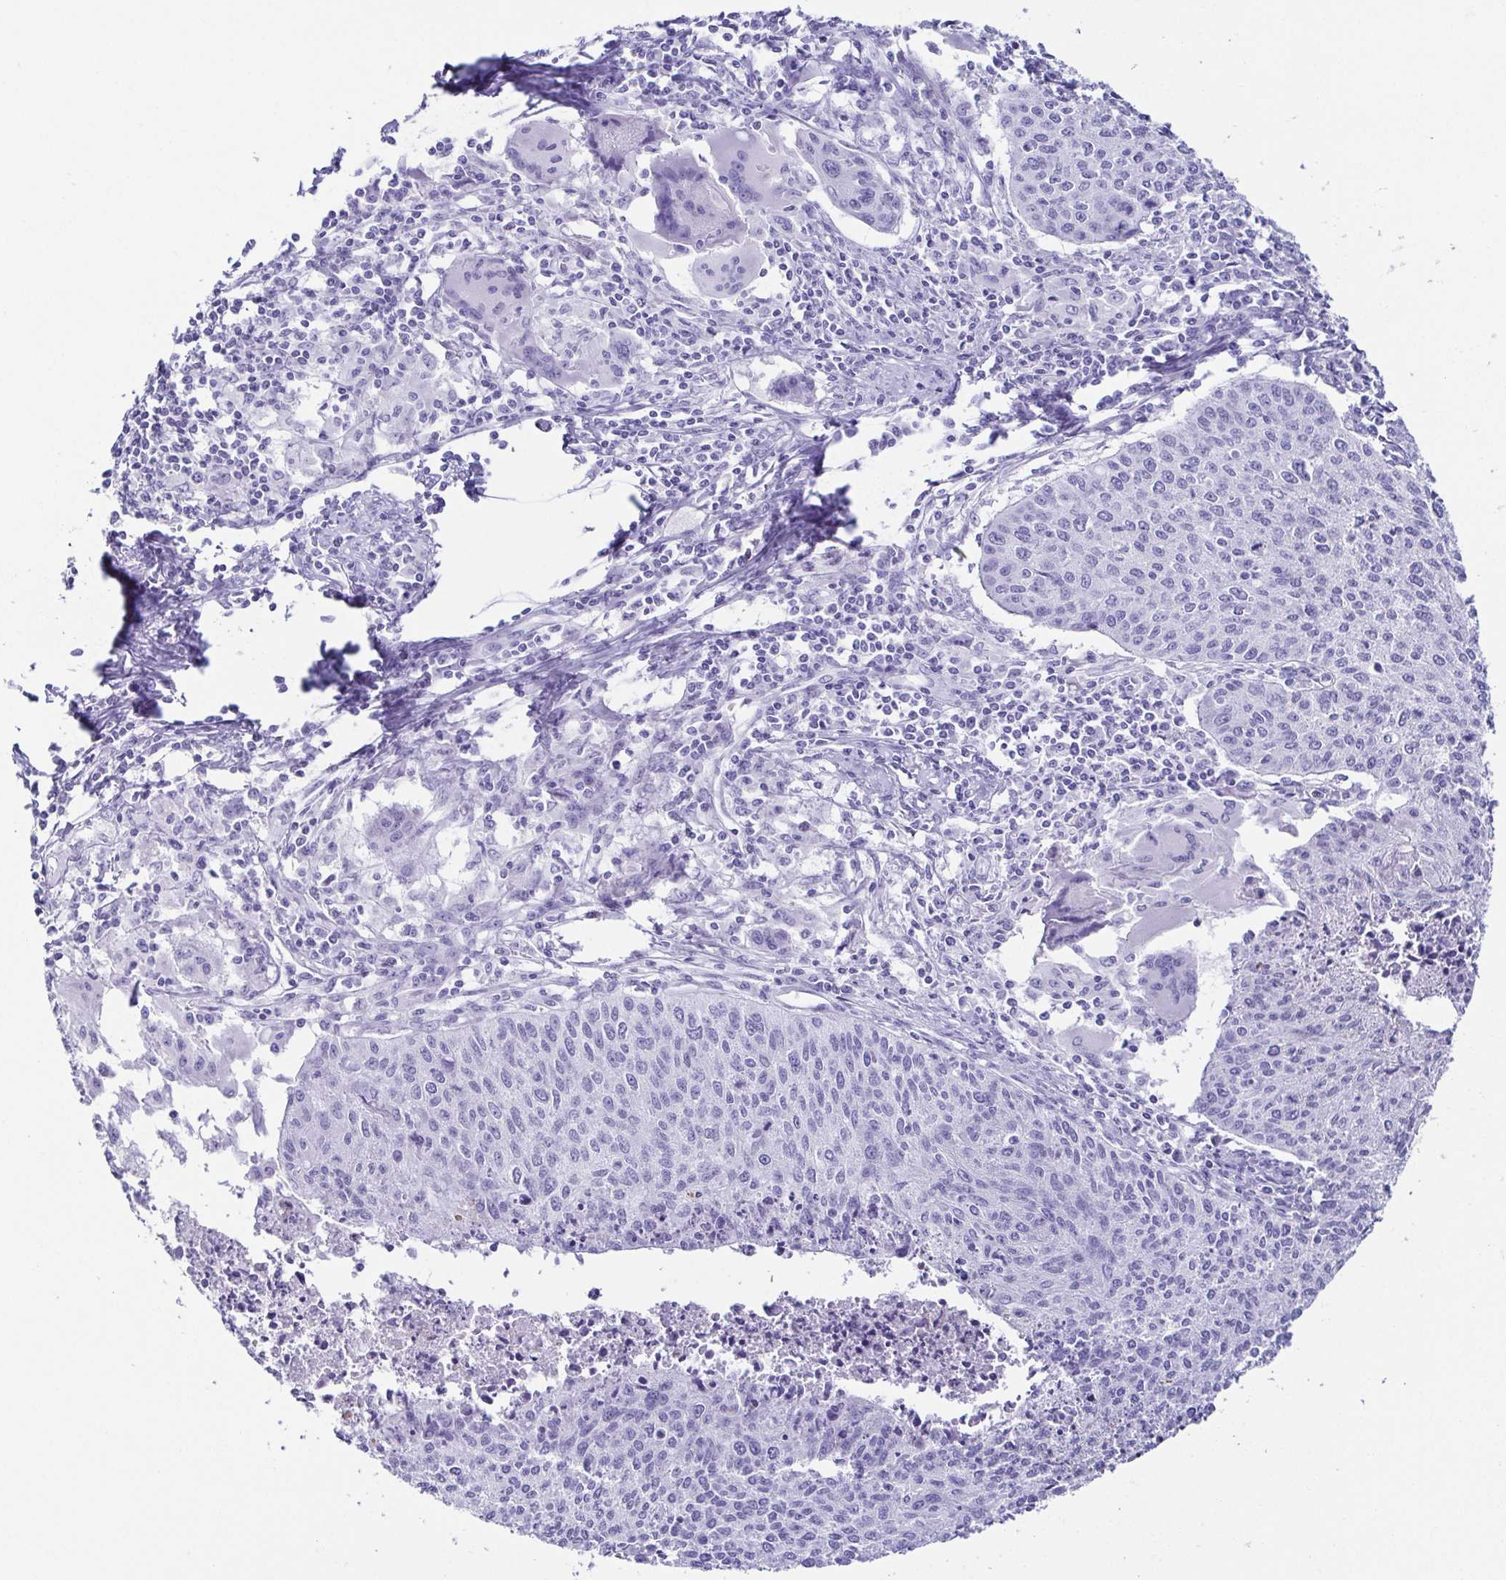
{"staining": {"intensity": "negative", "quantity": "none", "location": "none"}, "tissue": "cervical cancer", "cell_type": "Tumor cells", "image_type": "cancer", "snomed": [{"axis": "morphology", "description": "Squamous cell carcinoma, NOS"}, {"axis": "topography", "description": "Cervix"}], "caption": "Protein analysis of cervical squamous cell carcinoma exhibits no significant positivity in tumor cells. Nuclei are stained in blue.", "gene": "CD164L2", "patient": {"sex": "female", "age": 38}}